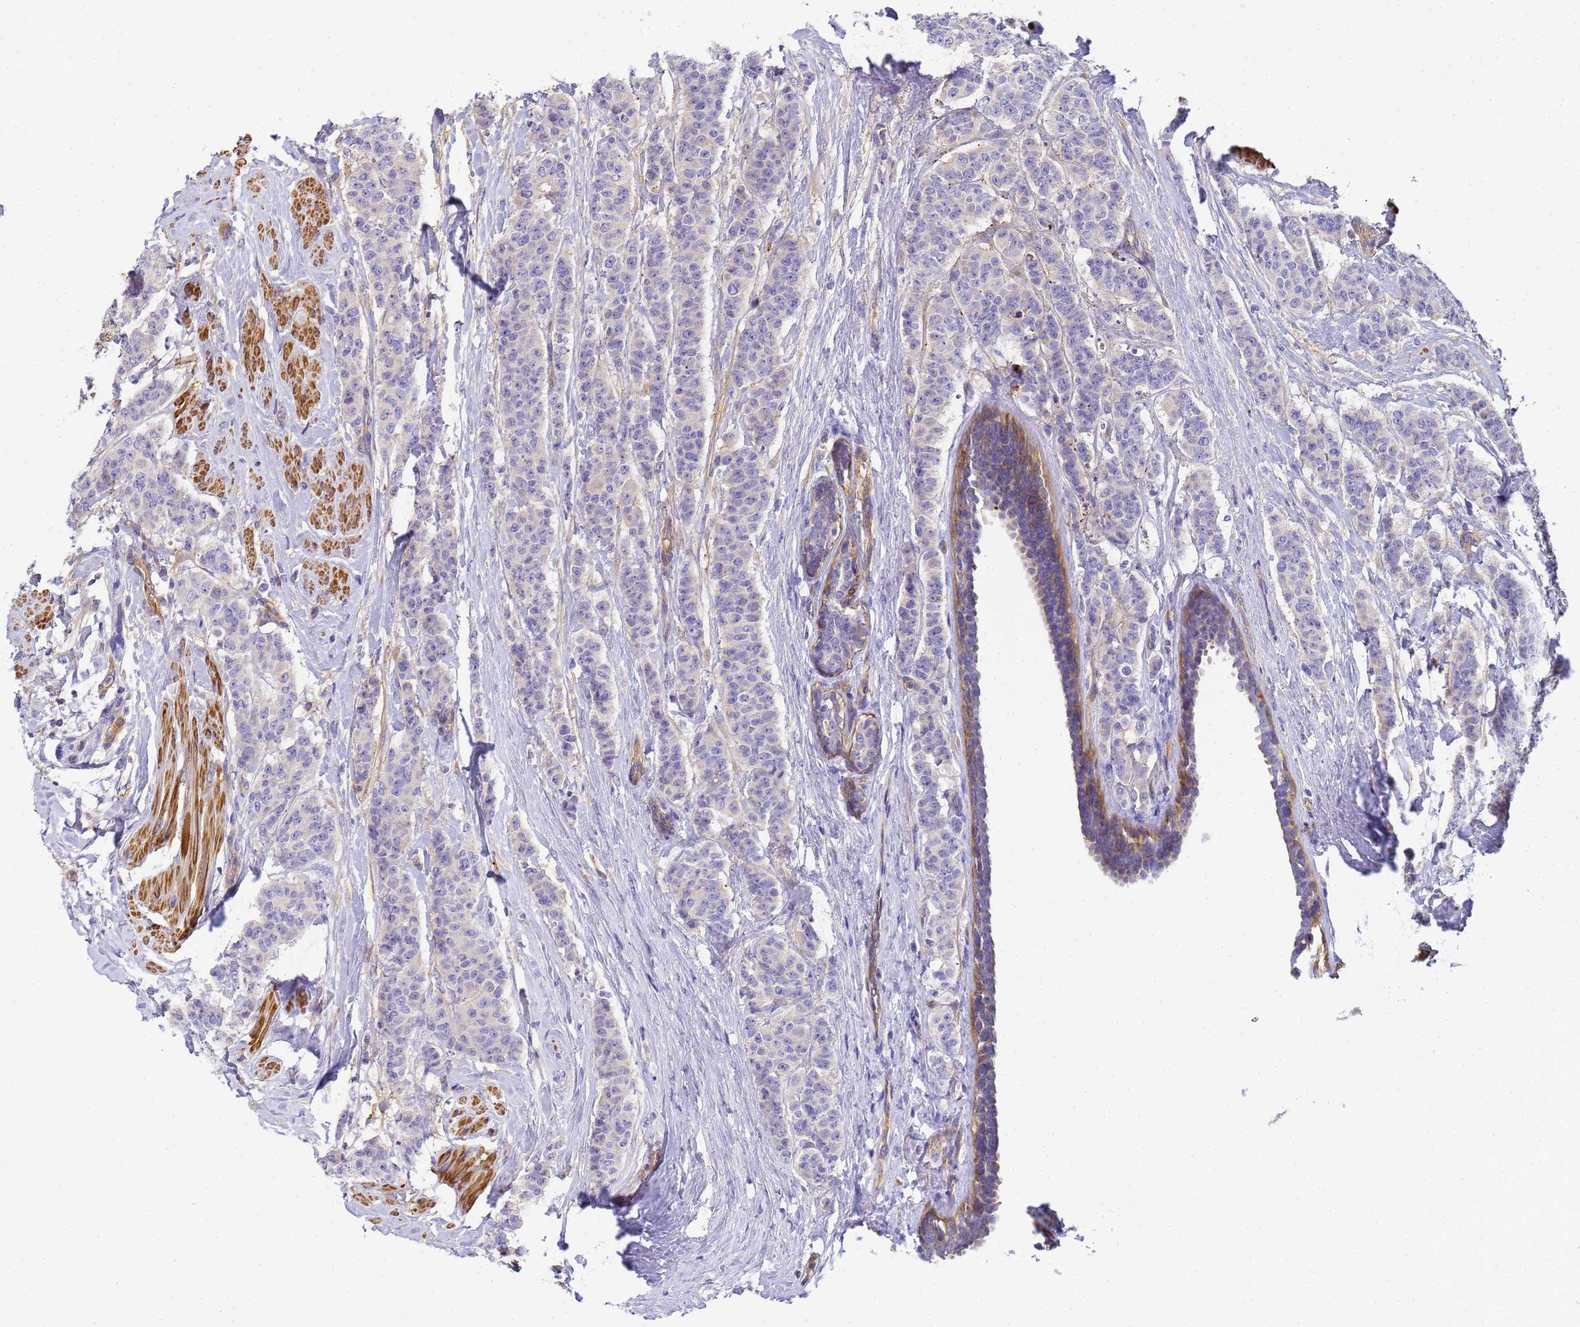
{"staining": {"intensity": "negative", "quantity": "none", "location": "none"}, "tissue": "breast cancer", "cell_type": "Tumor cells", "image_type": "cancer", "snomed": [{"axis": "morphology", "description": "Duct carcinoma"}, {"axis": "topography", "description": "Breast"}], "caption": "DAB immunohistochemical staining of human breast cancer shows no significant staining in tumor cells.", "gene": "MYL12A", "patient": {"sex": "female", "age": 40}}